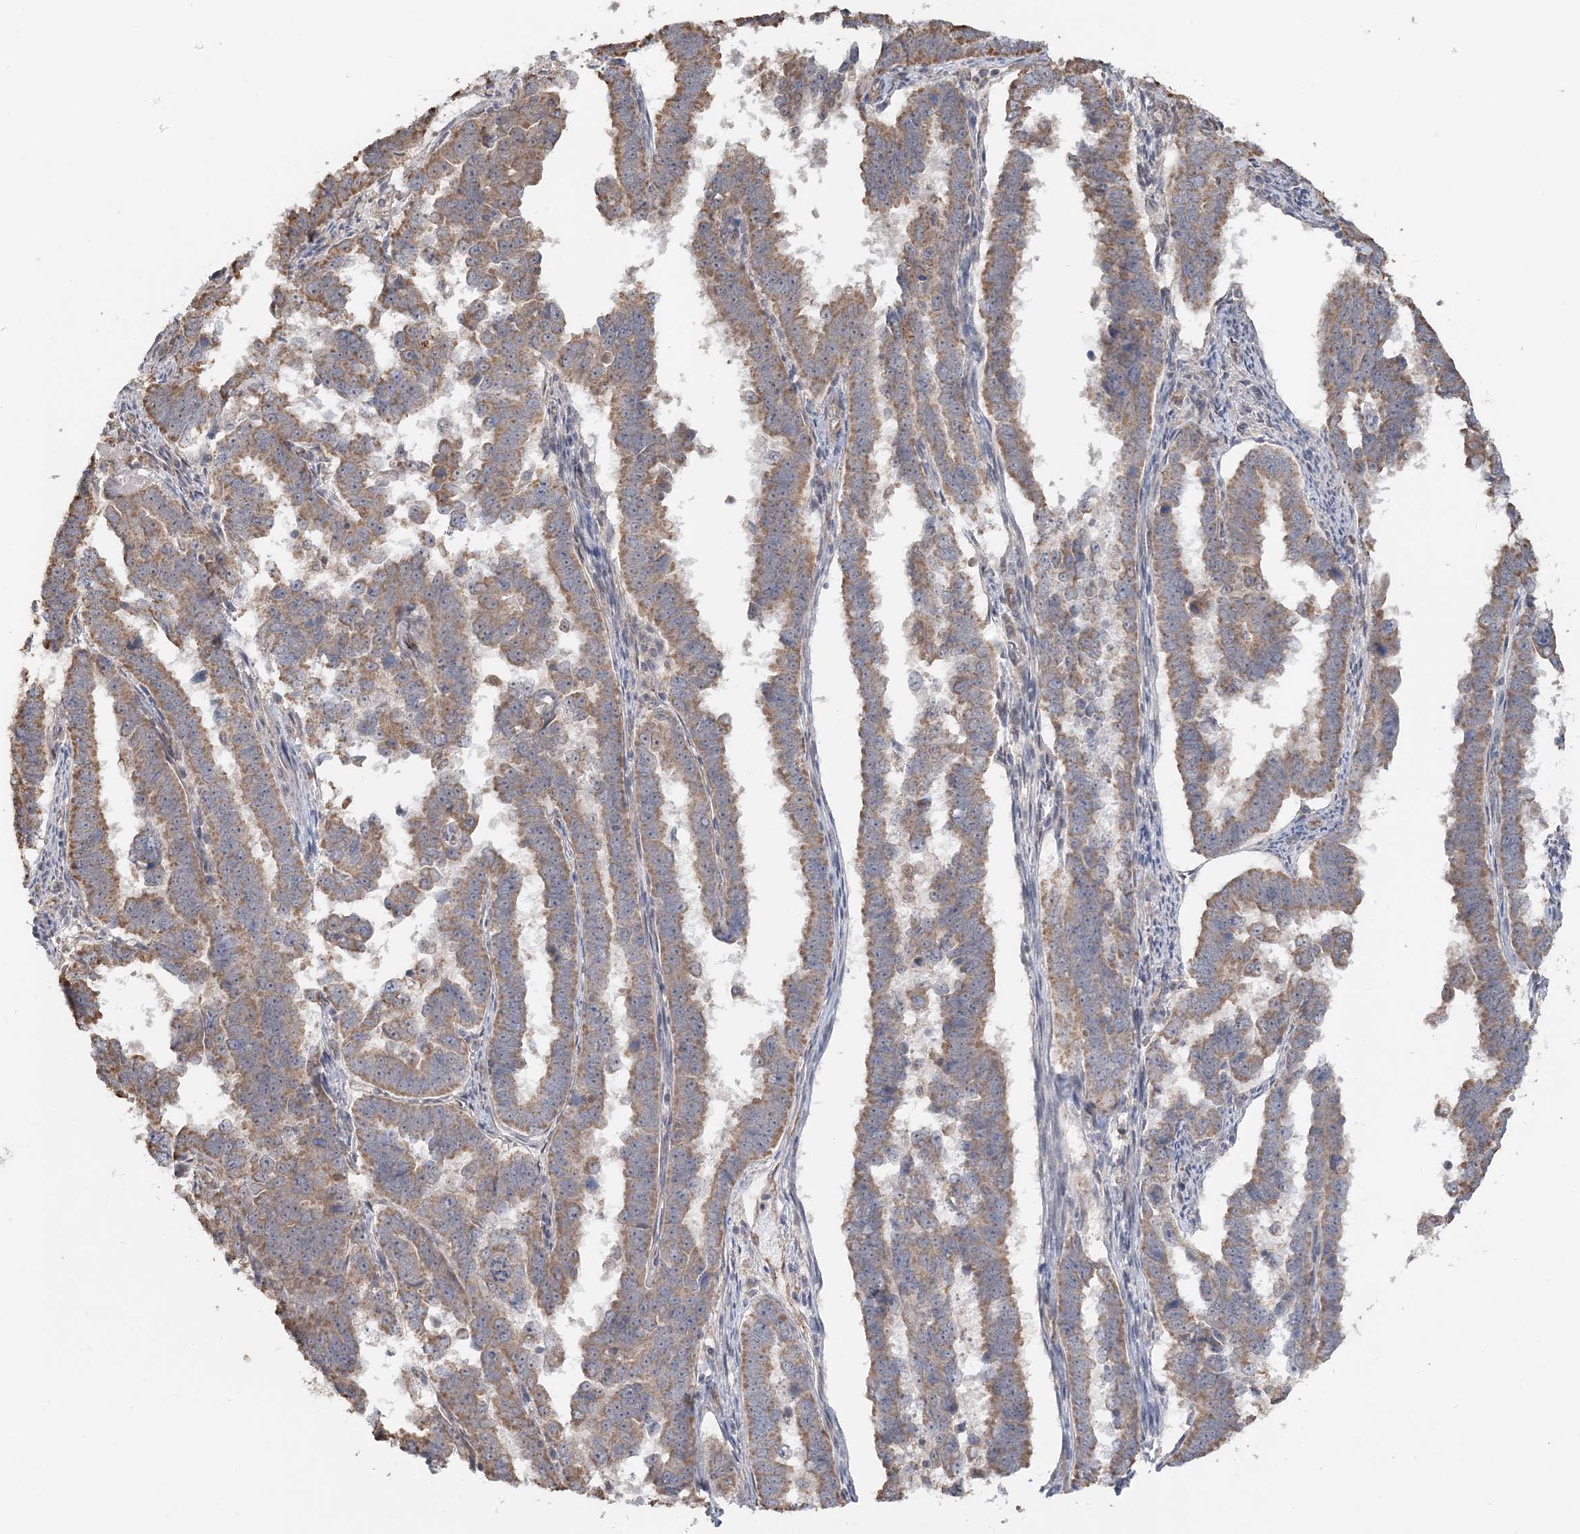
{"staining": {"intensity": "moderate", "quantity": ">75%", "location": "cytoplasmic/membranous"}, "tissue": "endometrial cancer", "cell_type": "Tumor cells", "image_type": "cancer", "snomed": [{"axis": "morphology", "description": "Adenocarcinoma, NOS"}, {"axis": "topography", "description": "Endometrium"}], "caption": "A brown stain labels moderate cytoplasmic/membranous positivity of a protein in endometrial cancer (adenocarcinoma) tumor cells.", "gene": "FBXO38", "patient": {"sex": "female", "age": 75}}